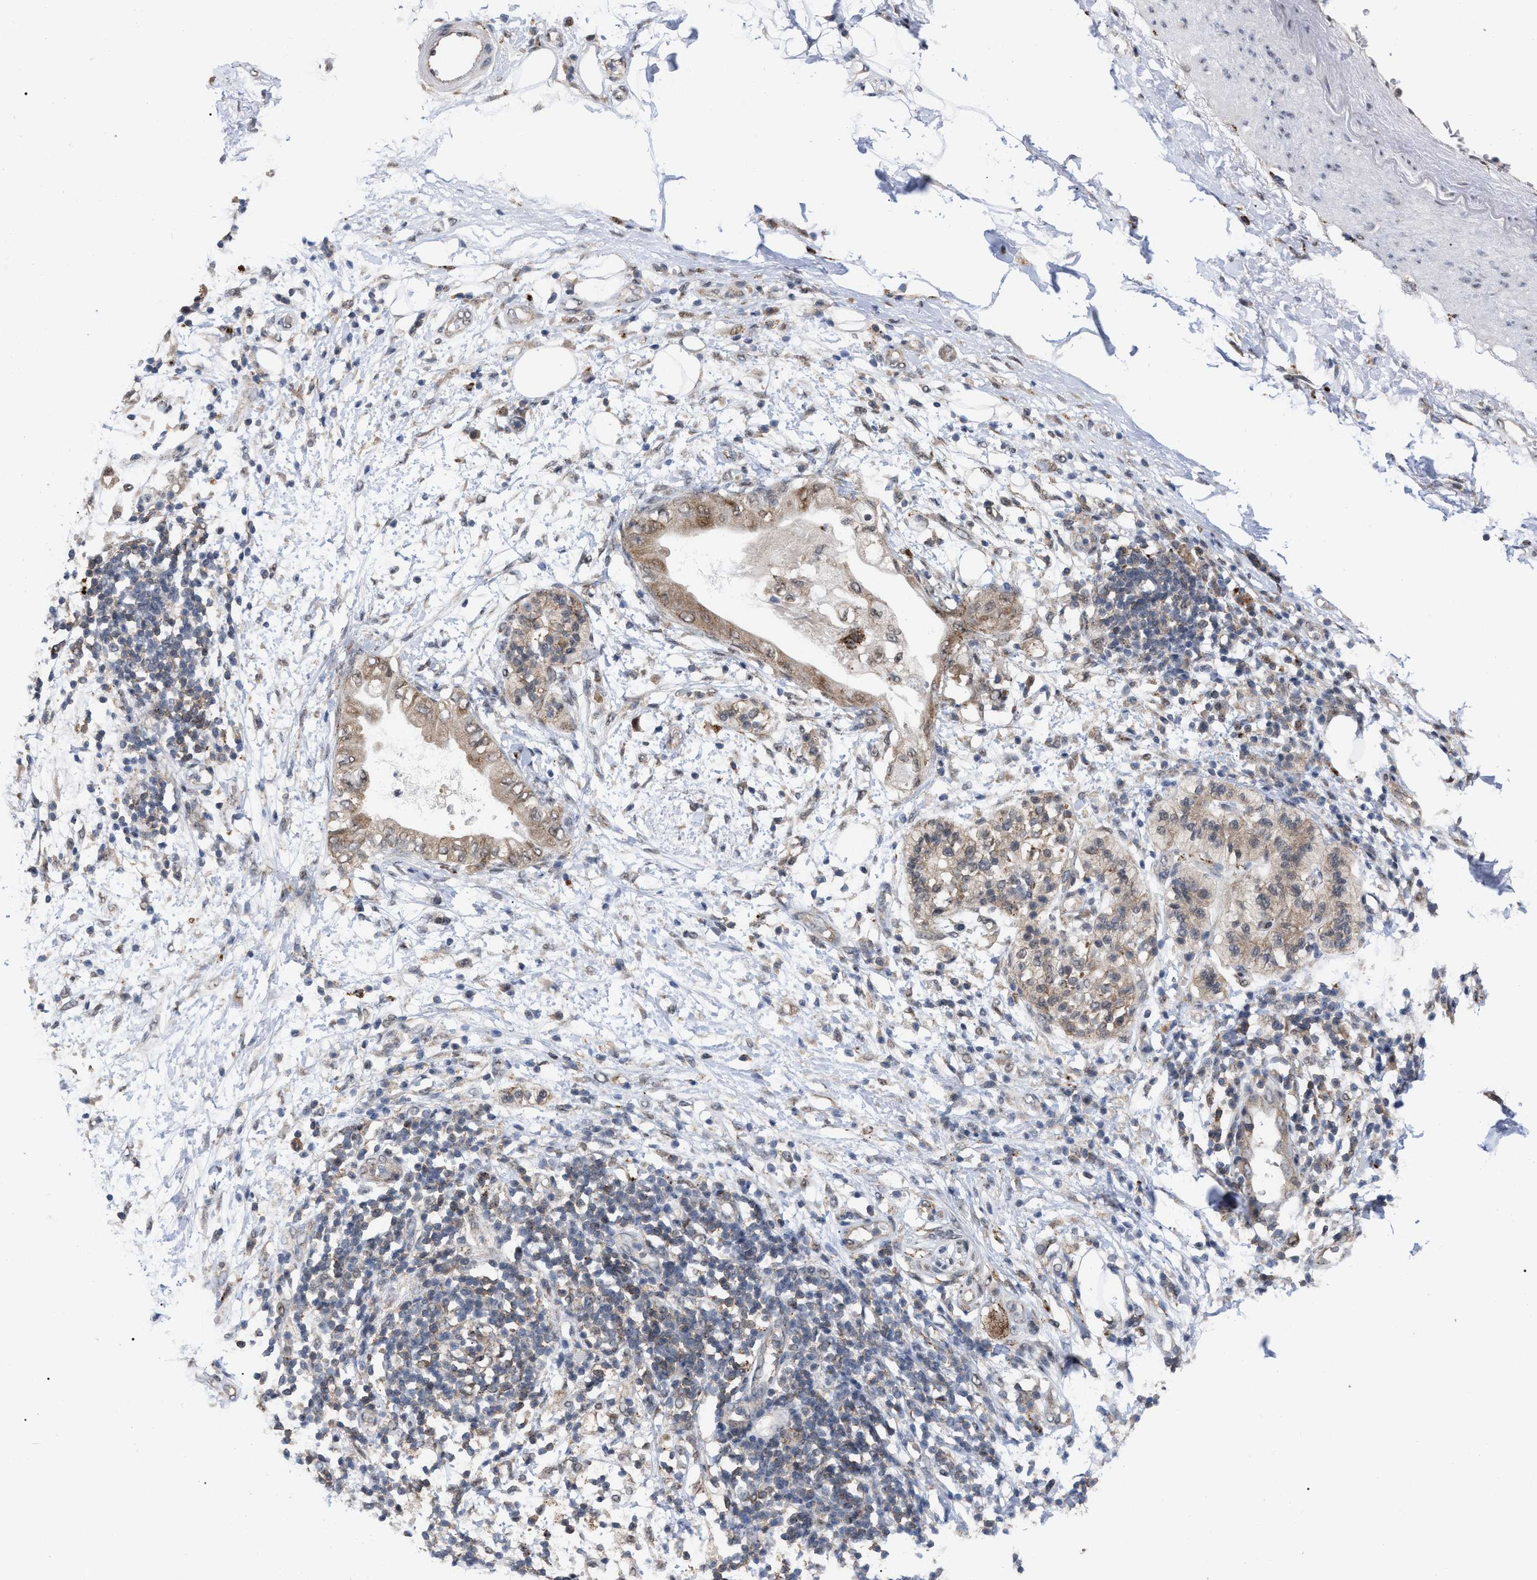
{"staining": {"intensity": "negative", "quantity": "none", "location": "none"}, "tissue": "adipose tissue", "cell_type": "Adipocytes", "image_type": "normal", "snomed": [{"axis": "morphology", "description": "Normal tissue, NOS"}, {"axis": "morphology", "description": "Adenocarcinoma, NOS"}, {"axis": "topography", "description": "Duodenum"}, {"axis": "topography", "description": "Peripheral nerve tissue"}], "caption": "Immunohistochemistry (IHC) image of normal human adipose tissue stained for a protein (brown), which exhibits no expression in adipocytes. (Immunohistochemistry, brightfield microscopy, high magnification).", "gene": "UPF1", "patient": {"sex": "female", "age": 60}}